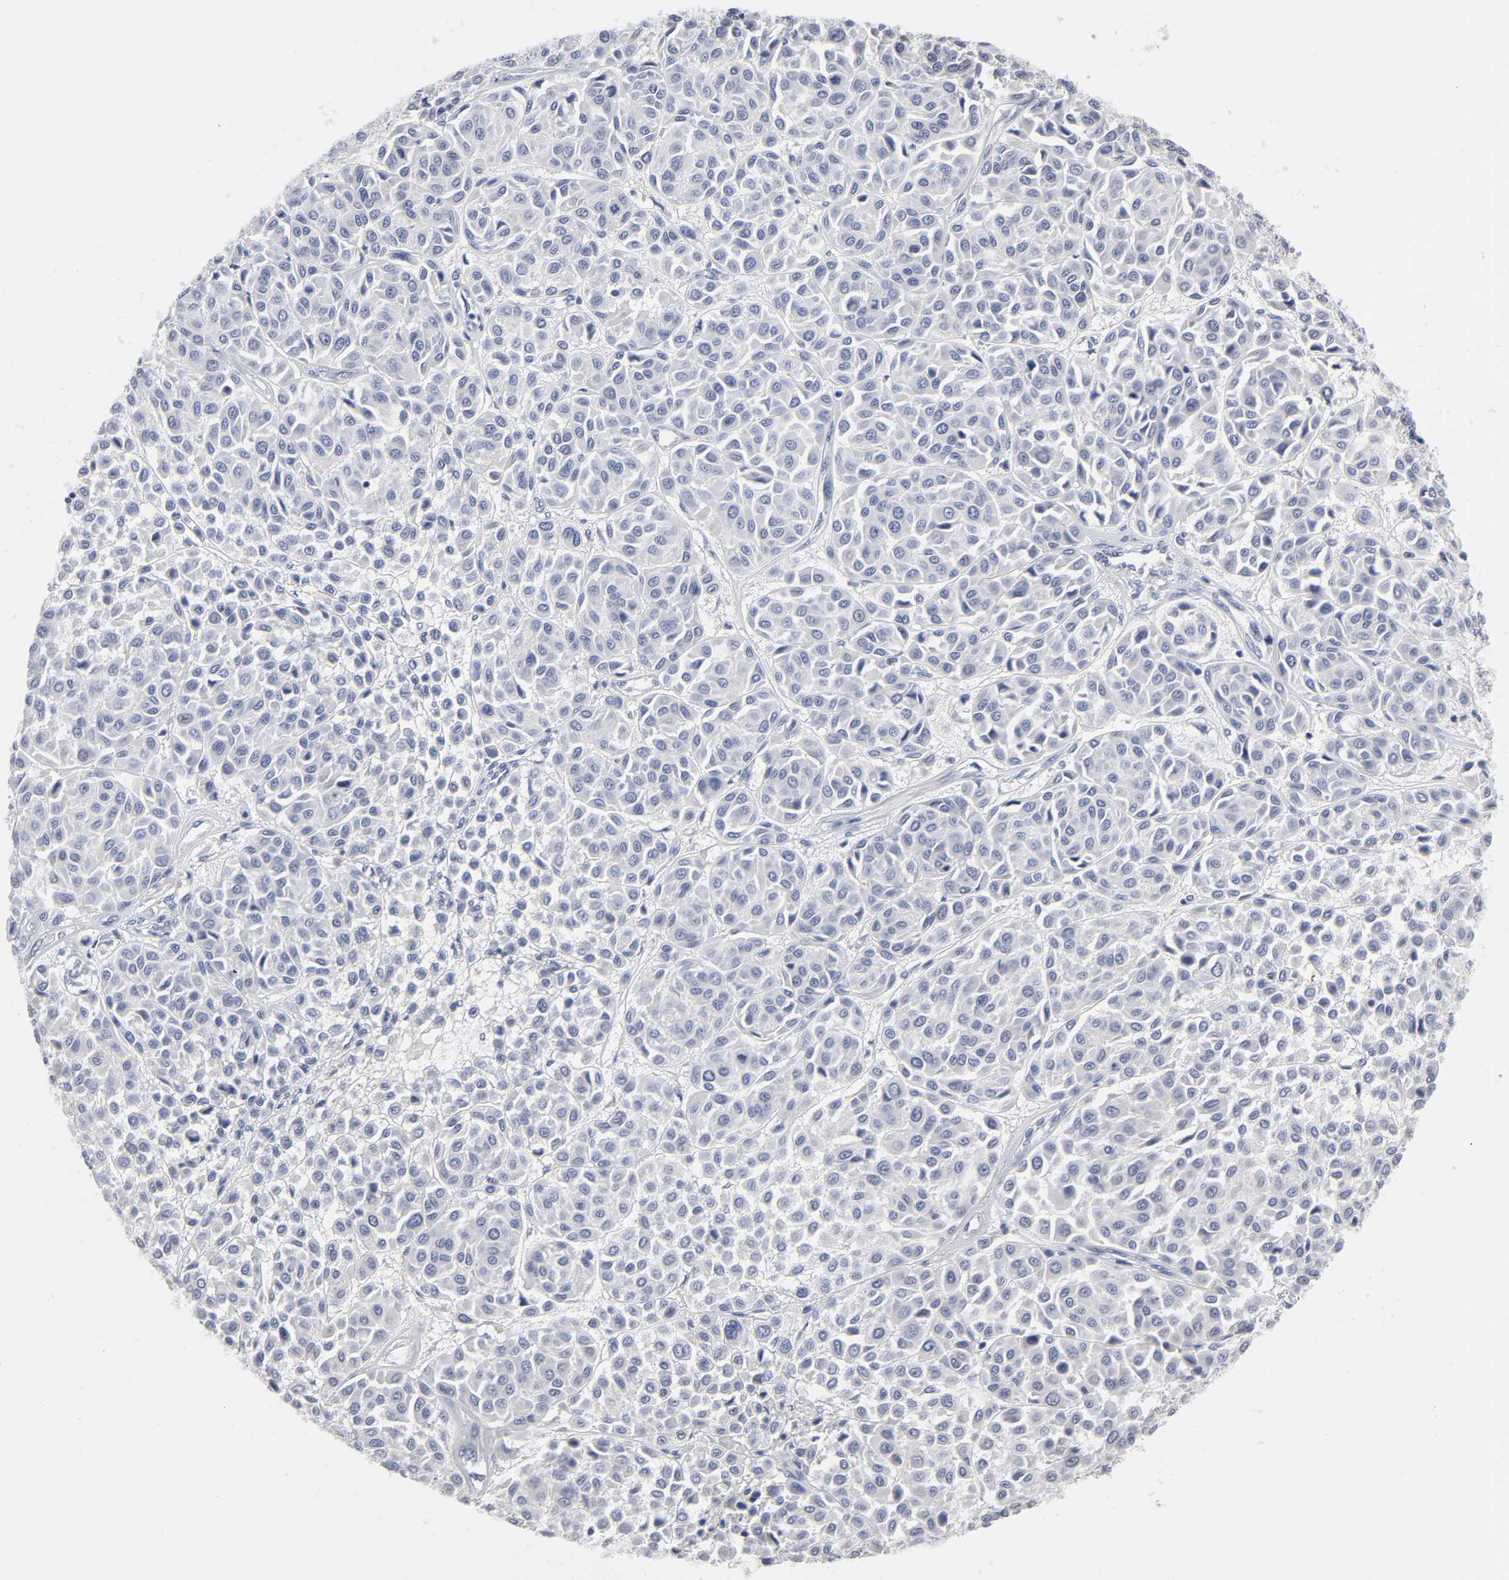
{"staining": {"intensity": "negative", "quantity": "none", "location": "none"}, "tissue": "melanoma", "cell_type": "Tumor cells", "image_type": "cancer", "snomed": [{"axis": "morphology", "description": "Malignant melanoma, Metastatic site"}, {"axis": "topography", "description": "Soft tissue"}], "caption": "DAB (3,3'-diaminobenzidine) immunohistochemical staining of melanoma reveals no significant staining in tumor cells. (Stains: DAB (3,3'-diaminobenzidine) immunohistochemistry with hematoxylin counter stain, Microscopy: brightfield microscopy at high magnification).", "gene": "HNF4A", "patient": {"sex": "male", "age": 41}}